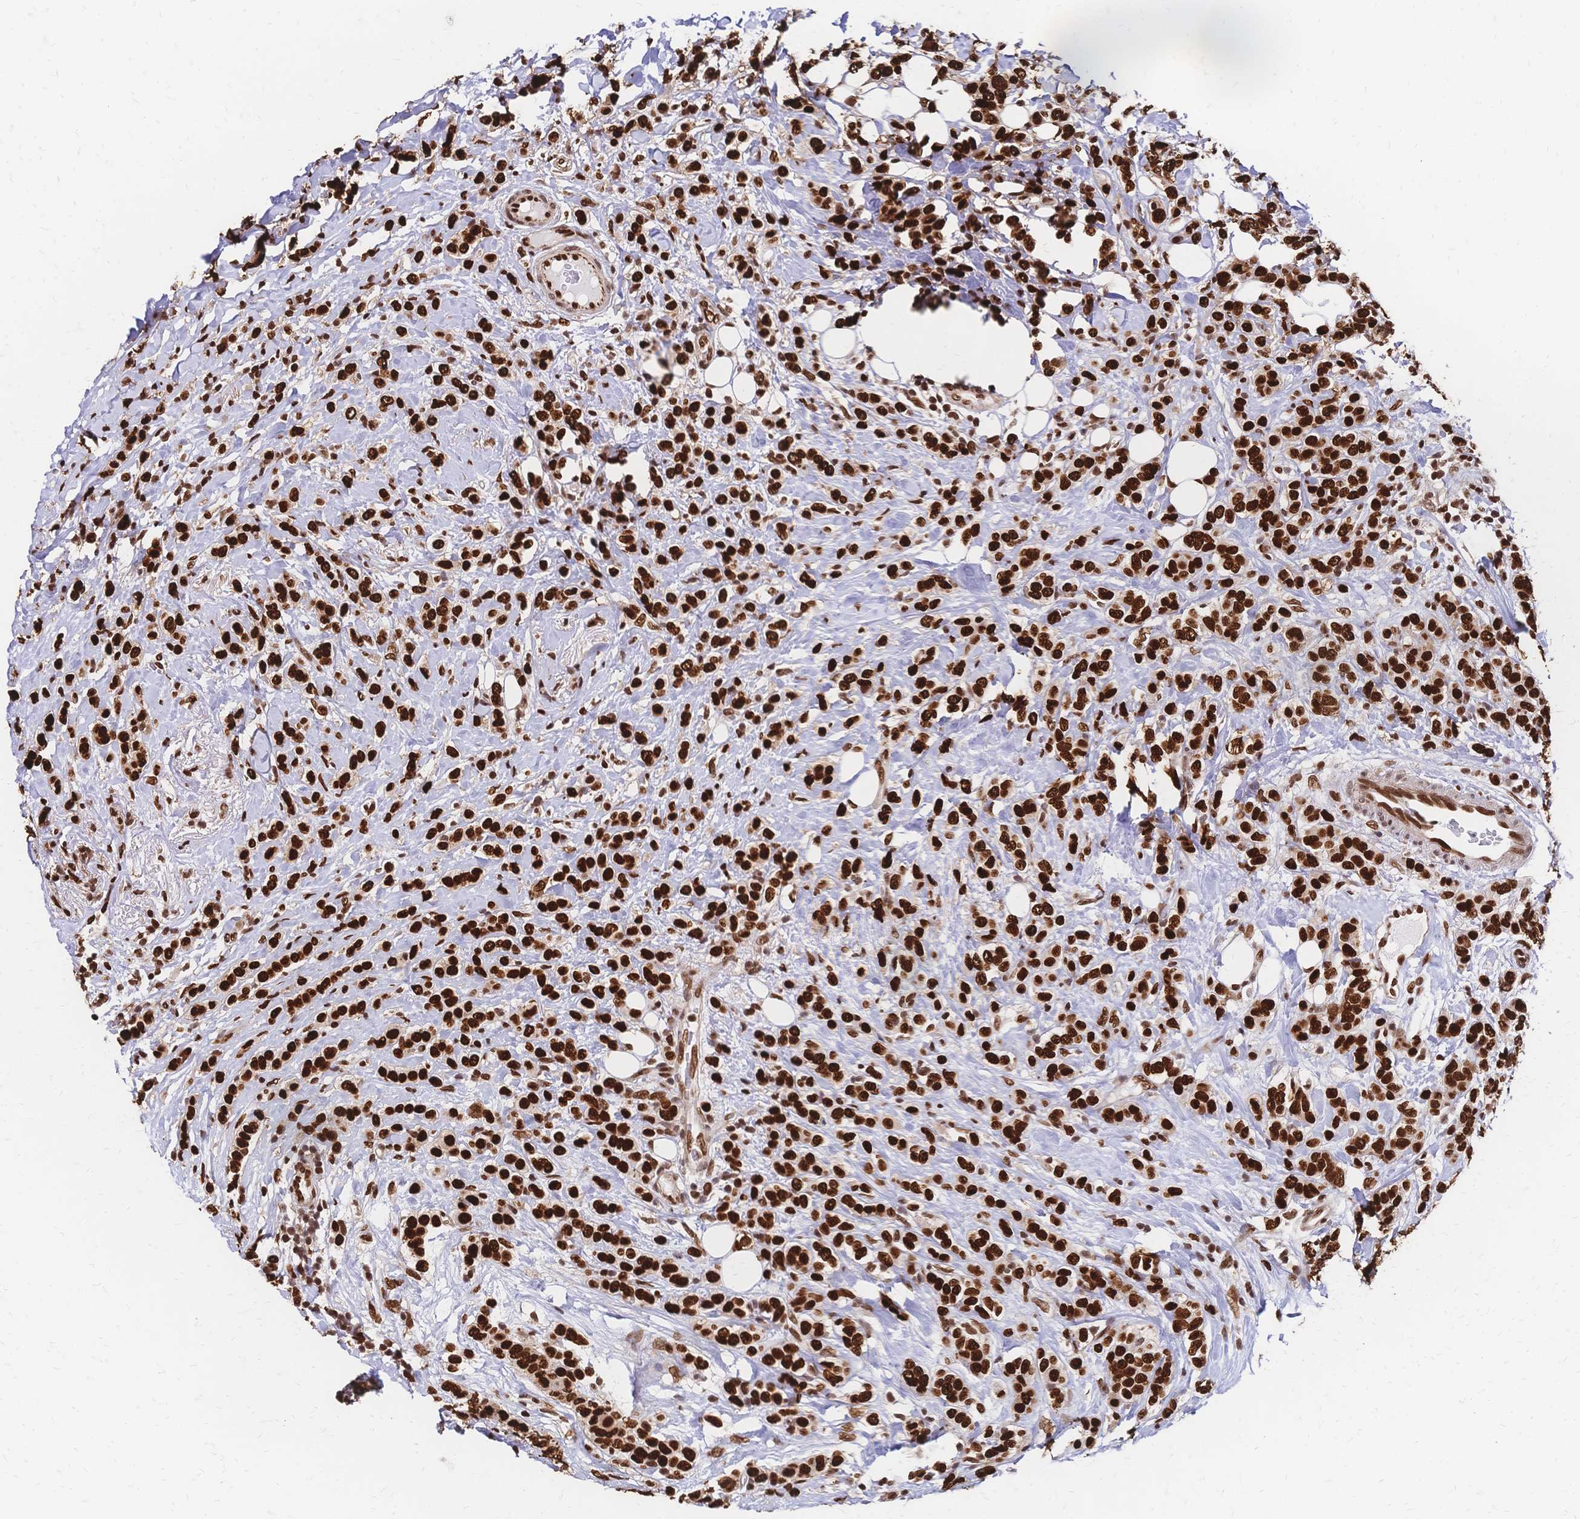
{"staining": {"intensity": "strong", "quantity": ">75%", "location": "nuclear"}, "tissue": "breast cancer", "cell_type": "Tumor cells", "image_type": "cancer", "snomed": [{"axis": "morphology", "description": "Lobular carcinoma"}, {"axis": "topography", "description": "Breast"}], "caption": "Immunohistochemical staining of human breast cancer reveals high levels of strong nuclear expression in approximately >75% of tumor cells.", "gene": "HDGF", "patient": {"sex": "female", "age": 49}}